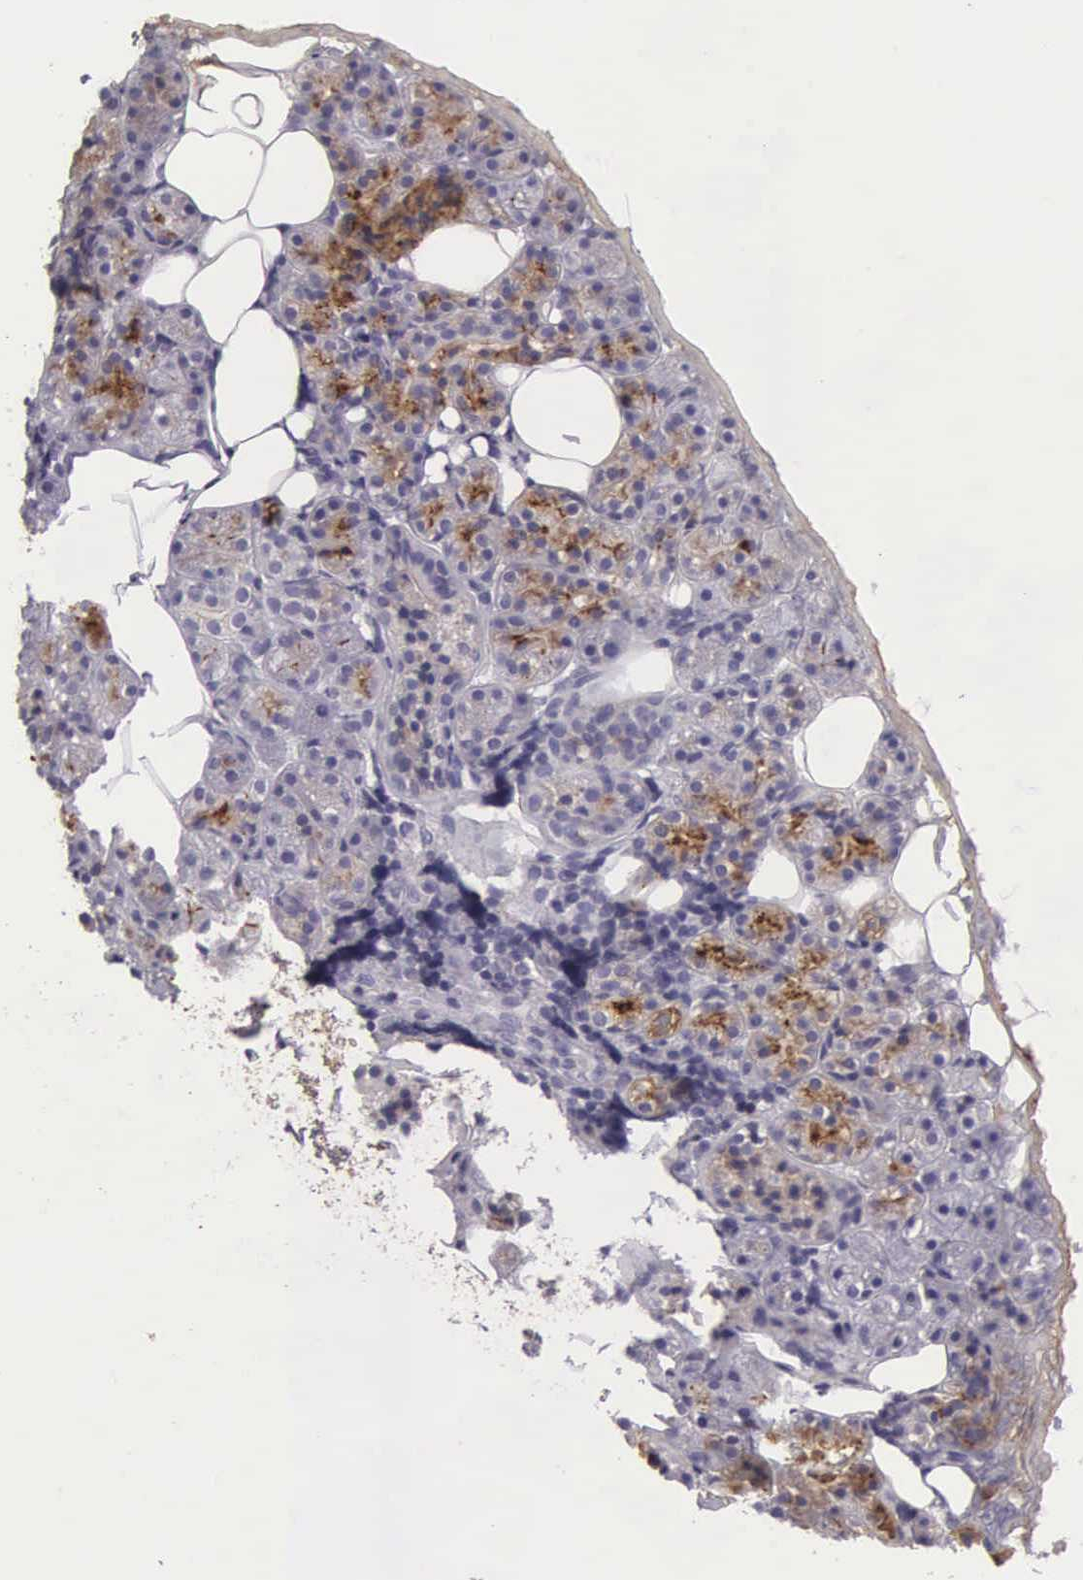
{"staining": {"intensity": "negative", "quantity": "none", "location": "none"}, "tissue": "salivary gland", "cell_type": "Glandular cells", "image_type": "normal", "snomed": [{"axis": "morphology", "description": "Normal tissue, NOS"}, {"axis": "topography", "description": "Salivary gland"}], "caption": "Immunohistochemistry histopathology image of normal salivary gland: human salivary gland stained with DAB (3,3'-diaminobenzidine) shows no significant protein positivity in glandular cells.", "gene": "CLU", "patient": {"sex": "female", "age": 55}}